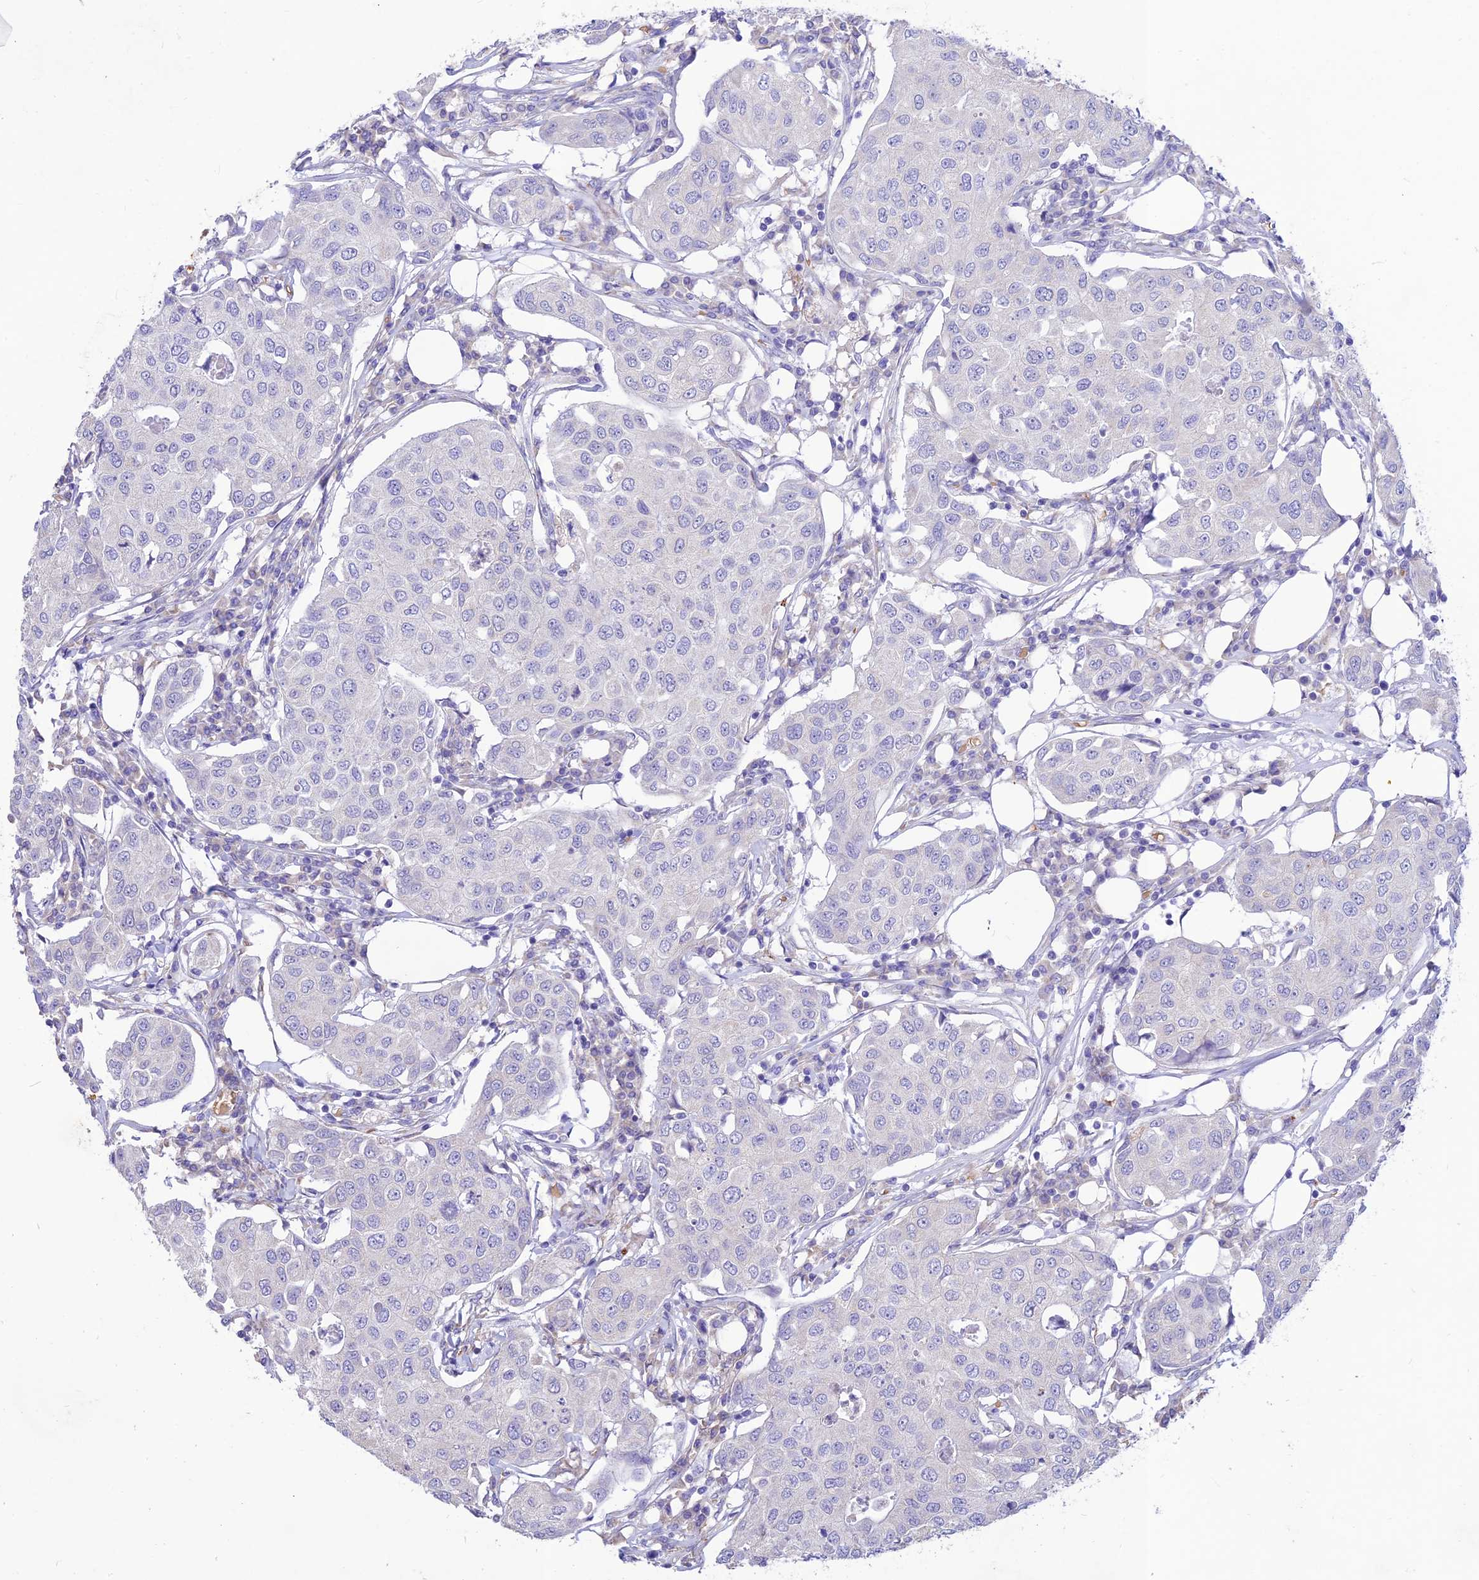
{"staining": {"intensity": "negative", "quantity": "none", "location": "none"}, "tissue": "breast cancer", "cell_type": "Tumor cells", "image_type": "cancer", "snomed": [{"axis": "morphology", "description": "Duct carcinoma"}, {"axis": "topography", "description": "Breast"}], "caption": "IHC micrograph of human breast cancer stained for a protein (brown), which reveals no positivity in tumor cells.", "gene": "PPP1R11", "patient": {"sex": "female", "age": 80}}